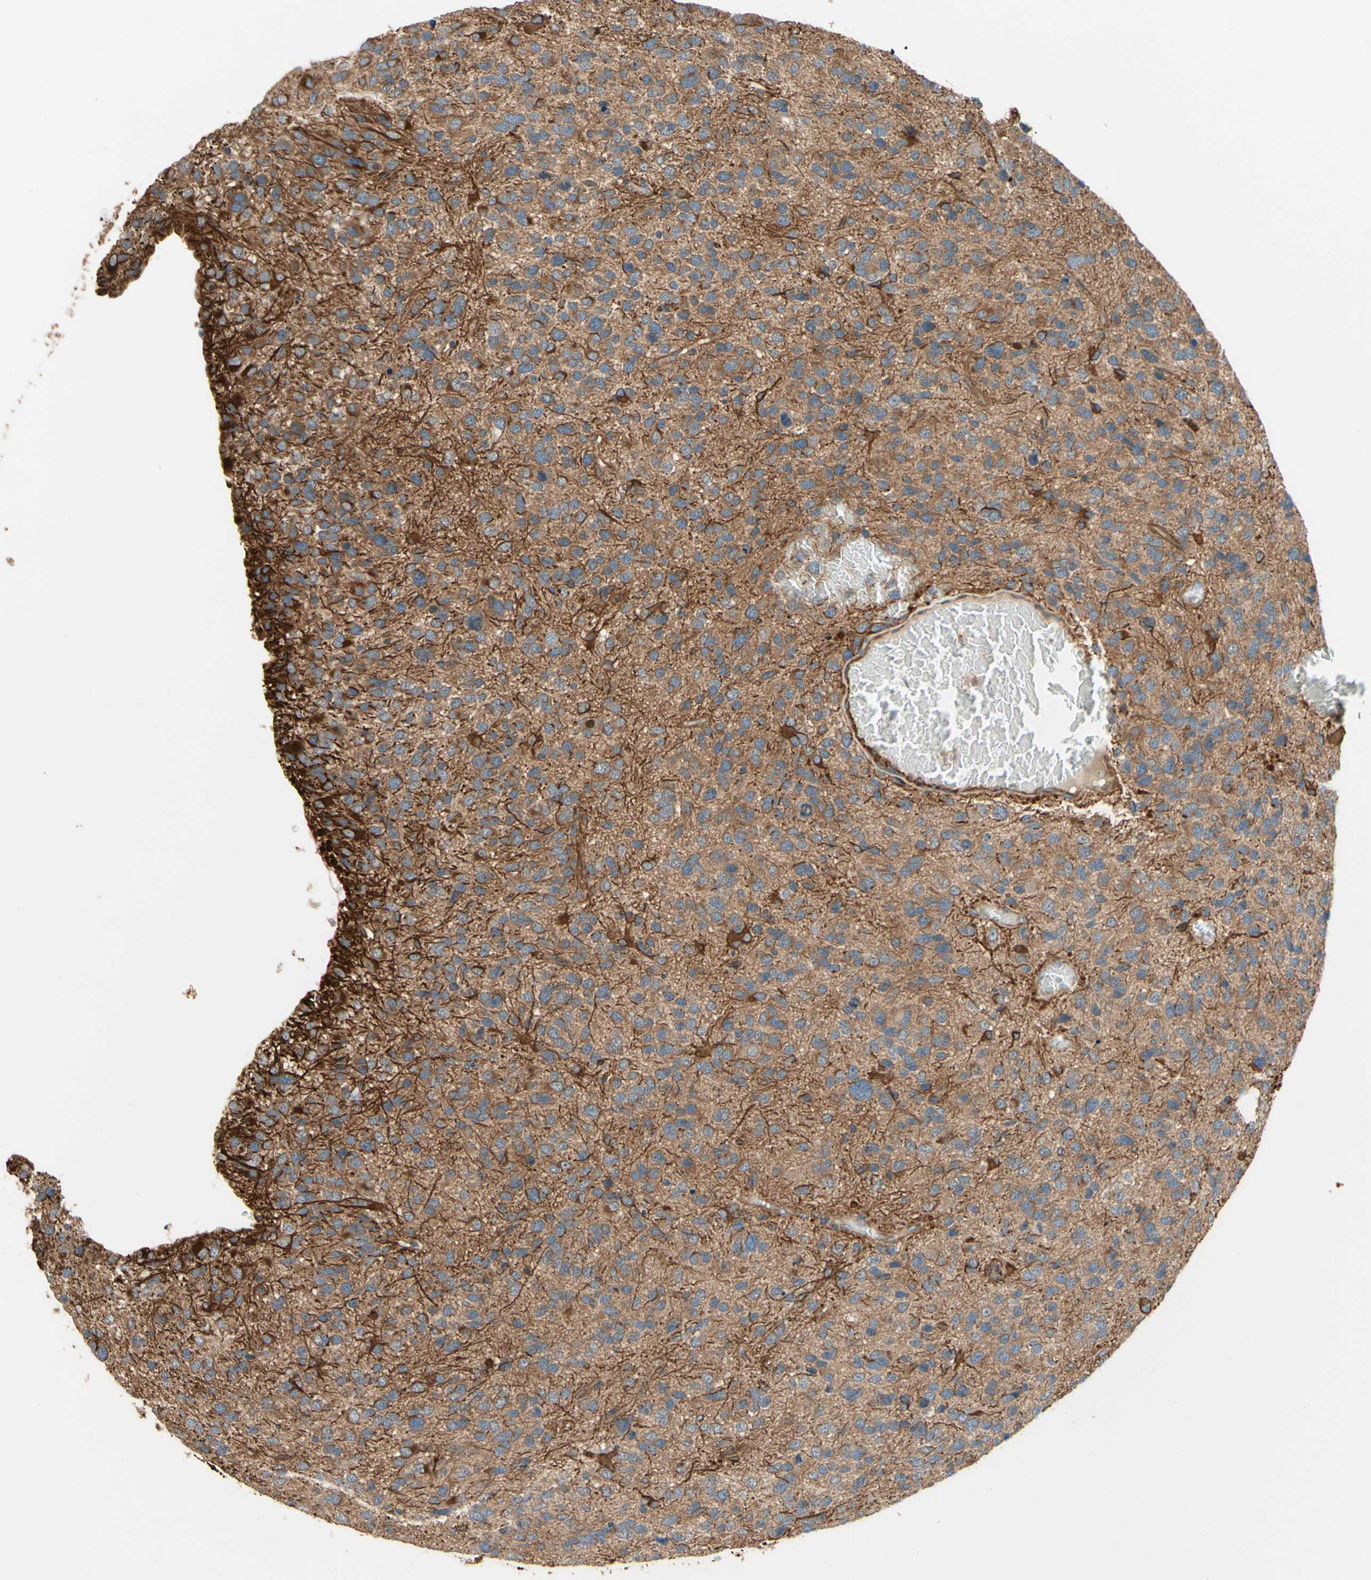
{"staining": {"intensity": "weak", "quantity": ">75%", "location": "cytoplasmic/membranous"}, "tissue": "glioma", "cell_type": "Tumor cells", "image_type": "cancer", "snomed": [{"axis": "morphology", "description": "Glioma, malignant, High grade"}, {"axis": "topography", "description": "Brain"}], "caption": "Immunohistochemical staining of glioma shows weak cytoplasmic/membranous protein staining in approximately >75% of tumor cells.", "gene": "TRAF2", "patient": {"sex": "female", "age": 58}}